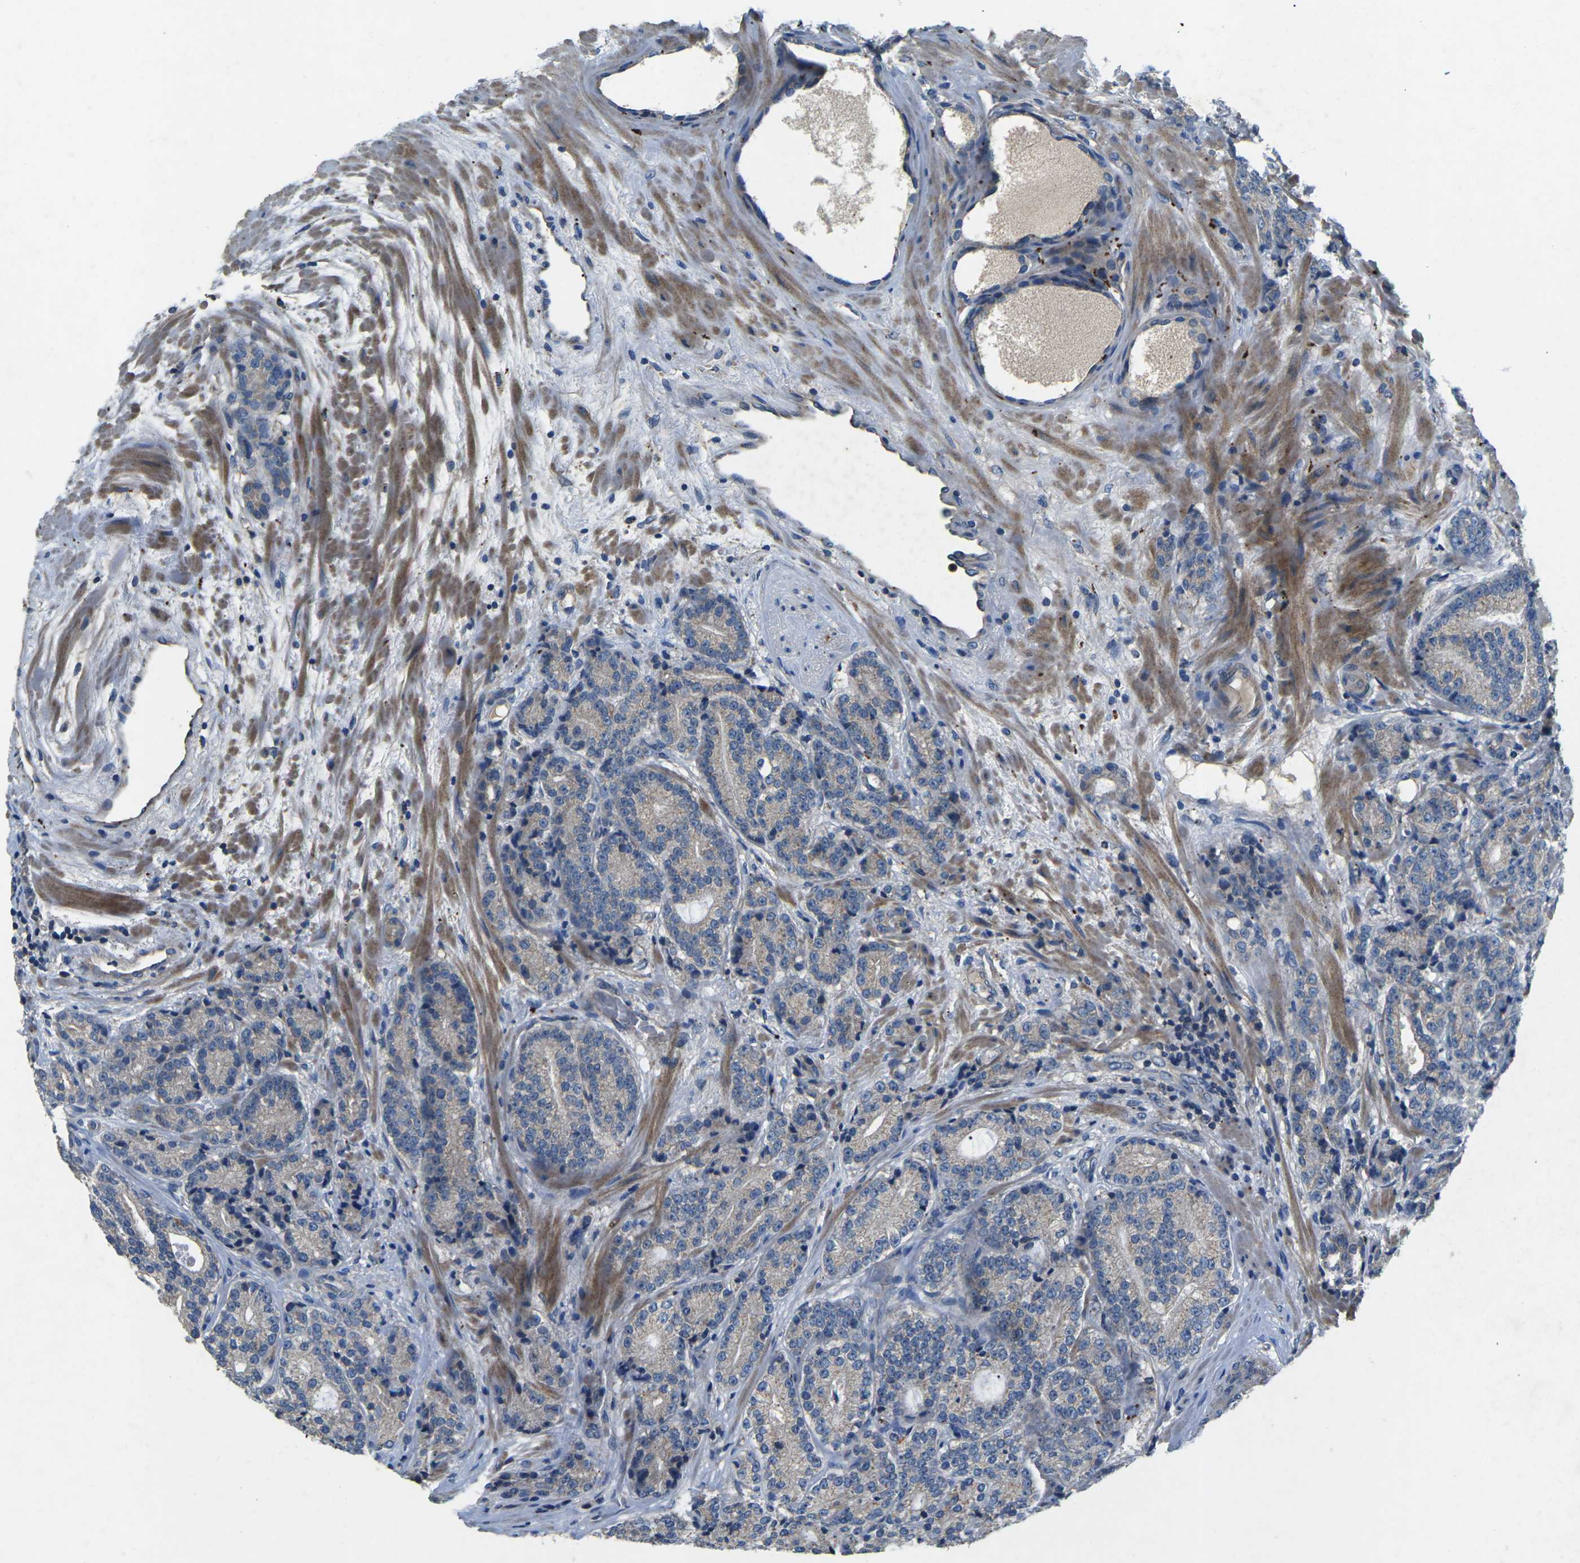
{"staining": {"intensity": "weak", "quantity": "<25%", "location": "cytoplasmic/membranous"}, "tissue": "prostate cancer", "cell_type": "Tumor cells", "image_type": "cancer", "snomed": [{"axis": "morphology", "description": "Adenocarcinoma, High grade"}, {"axis": "topography", "description": "Prostate"}], "caption": "This image is of prostate adenocarcinoma (high-grade) stained with immunohistochemistry (IHC) to label a protein in brown with the nuclei are counter-stained blue. There is no staining in tumor cells.", "gene": "PDCD6IP", "patient": {"sex": "male", "age": 61}}